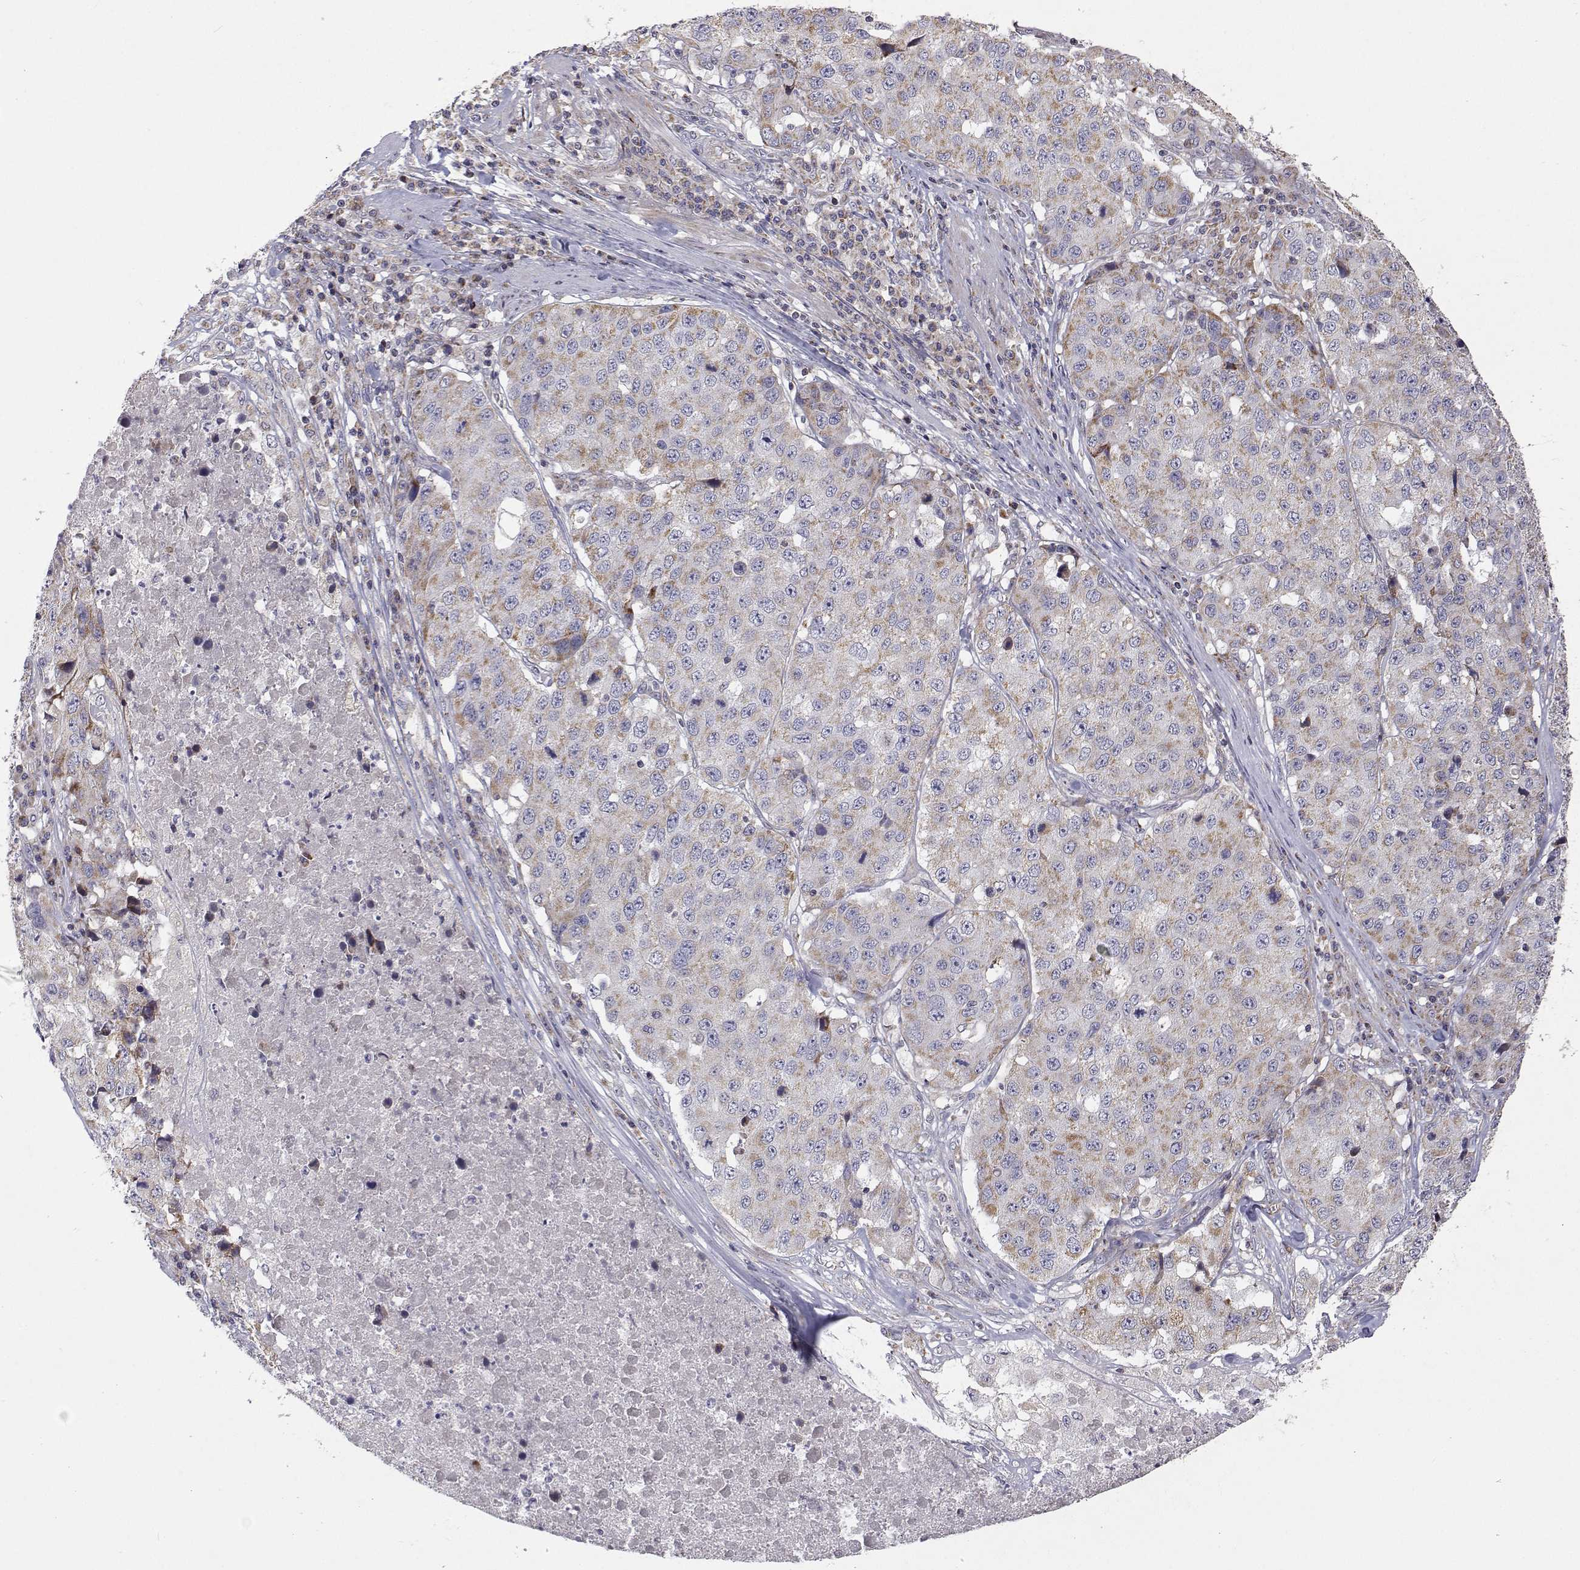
{"staining": {"intensity": "weak", "quantity": "25%-75%", "location": "cytoplasmic/membranous"}, "tissue": "stomach cancer", "cell_type": "Tumor cells", "image_type": "cancer", "snomed": [{"axis": "morphology", "description": "Adenocarcinoma, NOS"}, {"axis": "topography", "description": "Stomach"}], "caption": "The image shows a brown stain indicating the presence of a protein in the cytoplasmic/membranous of tumor cells in stomach adenocarcinoma. The staining is performed using DAB (3,3'-diaminobenzidine) brown chromogen to label protein expression. The nuclei are counter-stained blue using hematoxylin.", "gene": "MRPL3", "patient": {"sex": "male", "age": 71}}